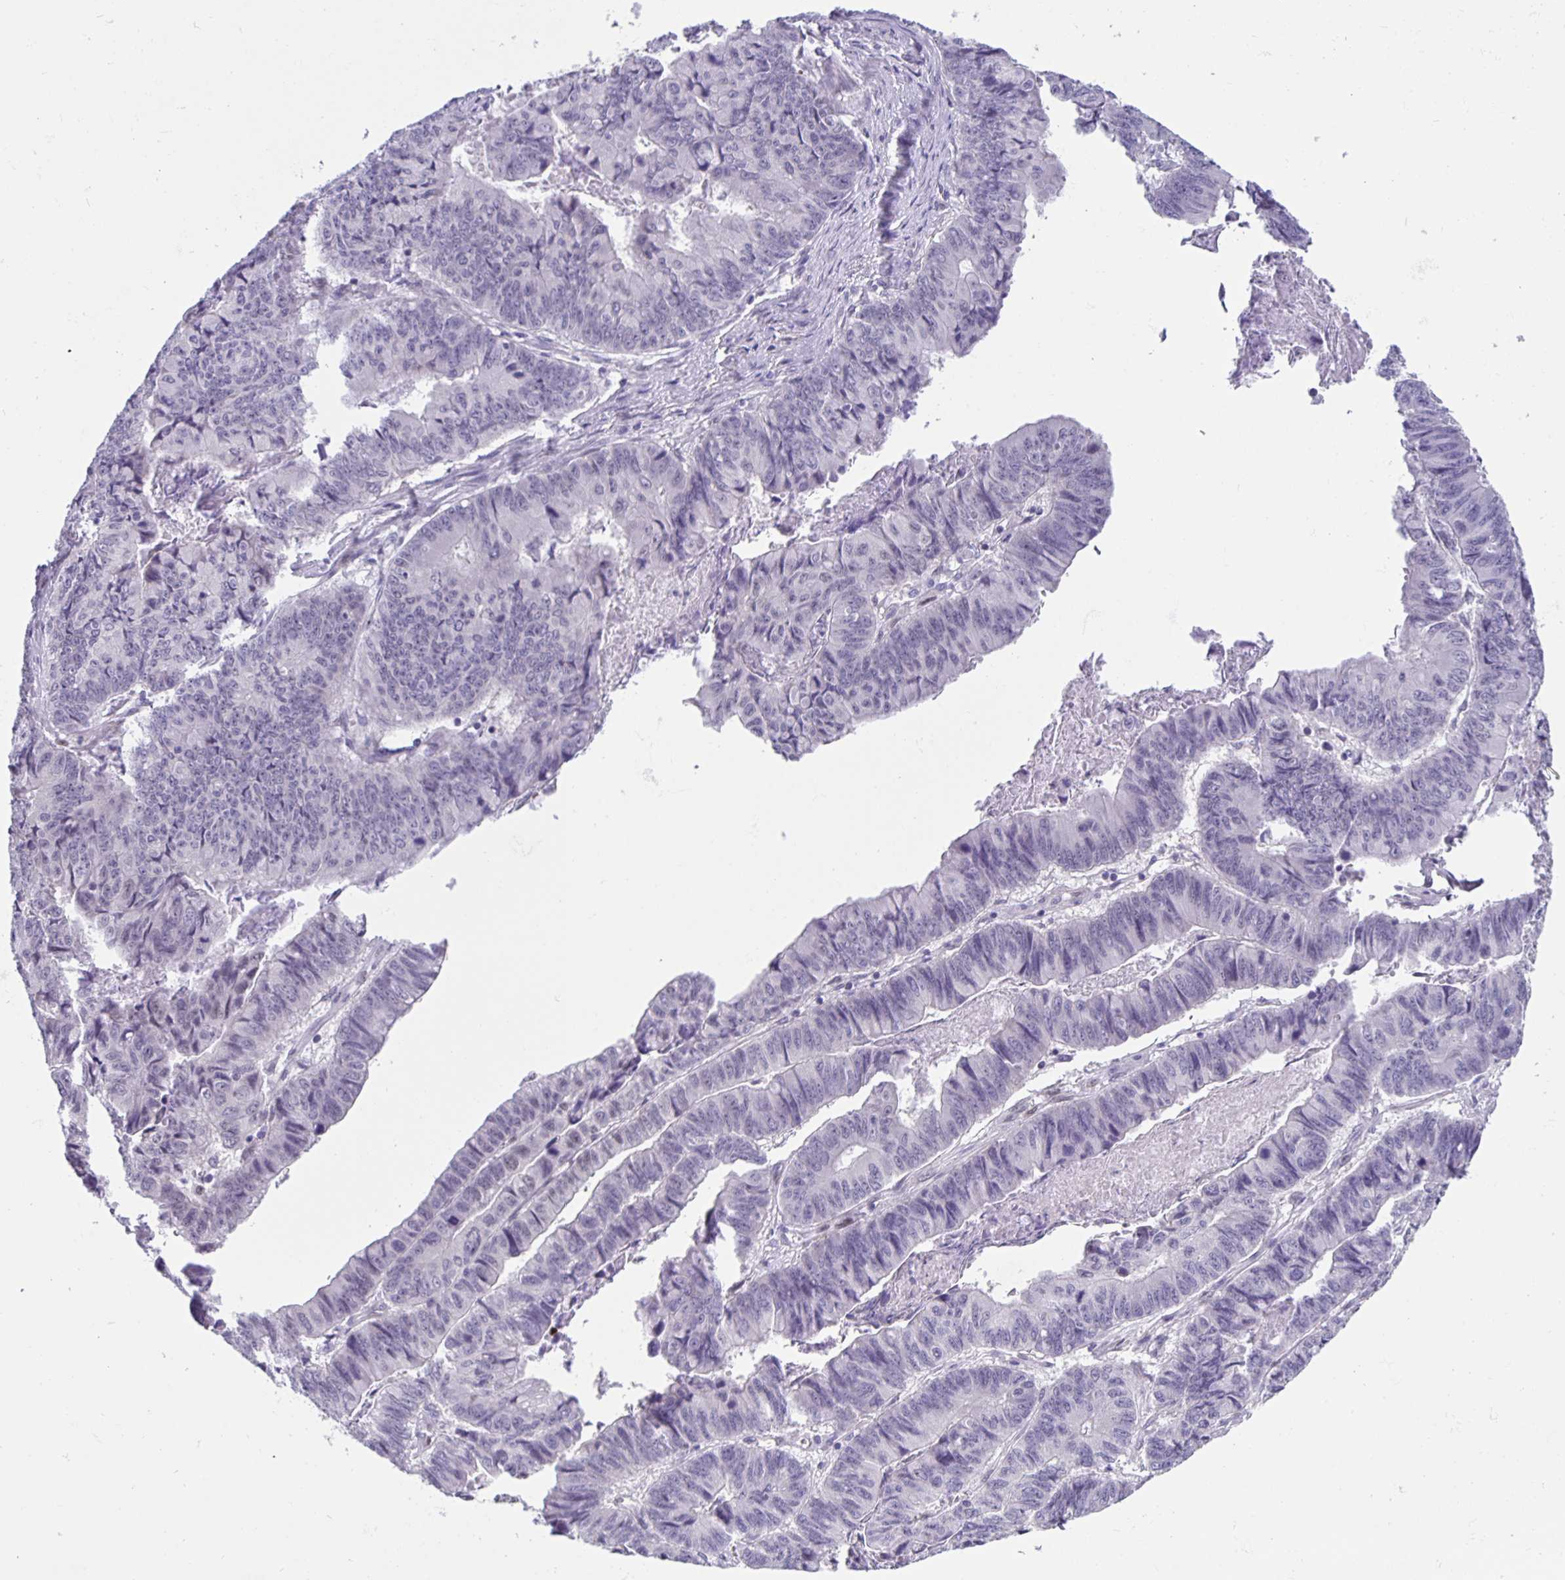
{"staining": {"intensity": "negative", "quantity": "none", "location": "none"}, "tissue": "stomach cancer", "cell_type": "Tumor cells", "image_type": "cancer", "snomed": [{"axis": "morphology", "description": "Adenocarcinoma, NOS"}, {"axis": "topography", "description": "Stomach, lower"}], "caption": "Image shows no protein positivity in tumor cells of stomach adenocarcinoma tissue.", "gene": "FOSL2", "patient": {"sex": "male", "age": 77}}